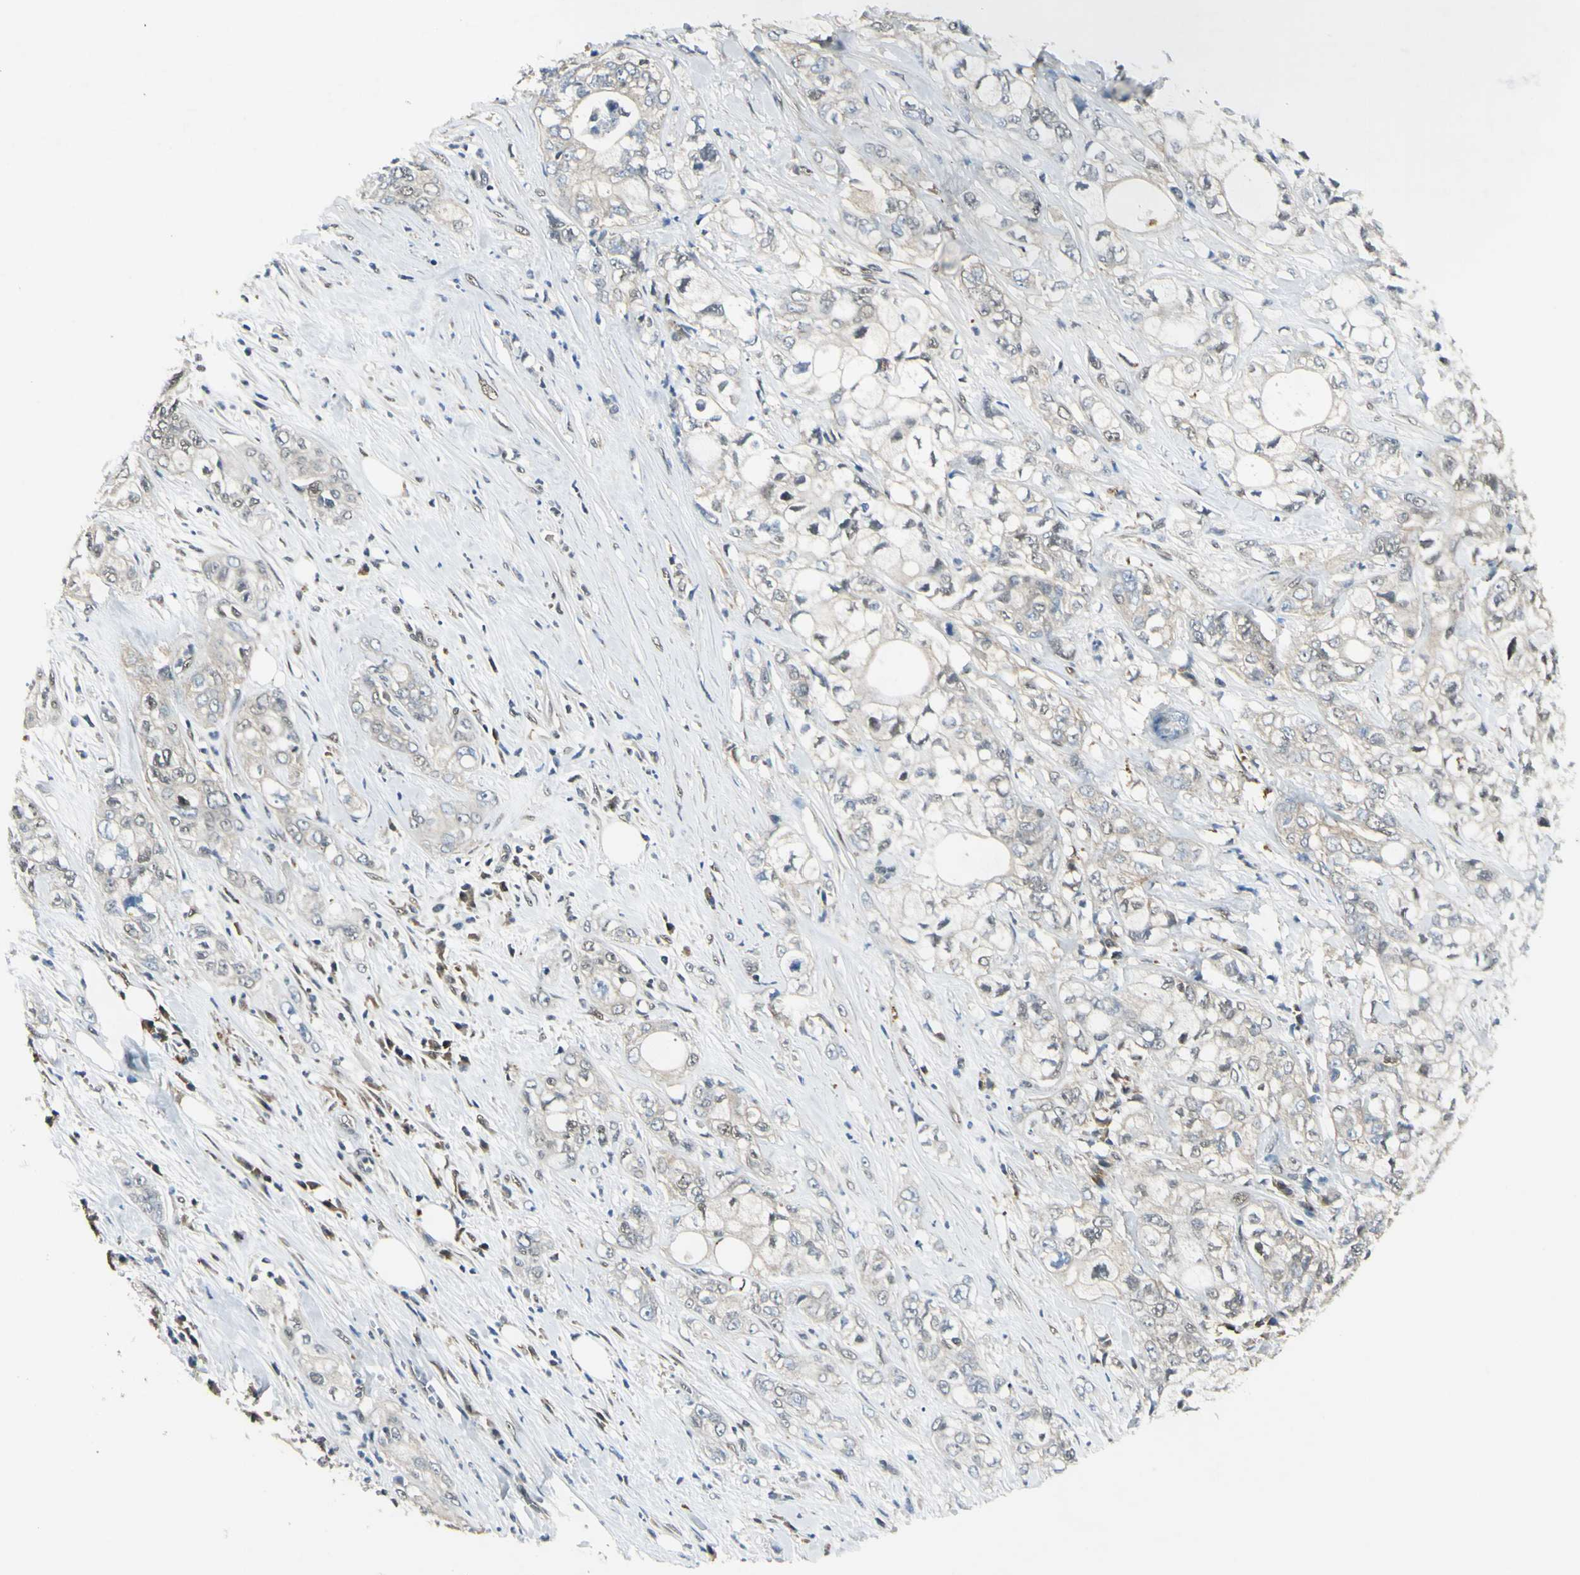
{"staining": {"intensity": "weak", "quantity": "<25%", "location": "cytoplasmic/membranous"}, "tissue": "pancreatic cancer", "cell_type": "Tumor cells", "image_type": "cancer", "snomed": [{"axis": "morphology", "description": "Adenocarcinoma, NOS"}, {"axis": "topography", "description": "Pancreas"}], "caption": "This is an IHC image of human pancreatic adenocarcinoma. There is no staining in tumor cells.", "gene": "PSMD5", "patient": {"sex": "male", "age": 70}}